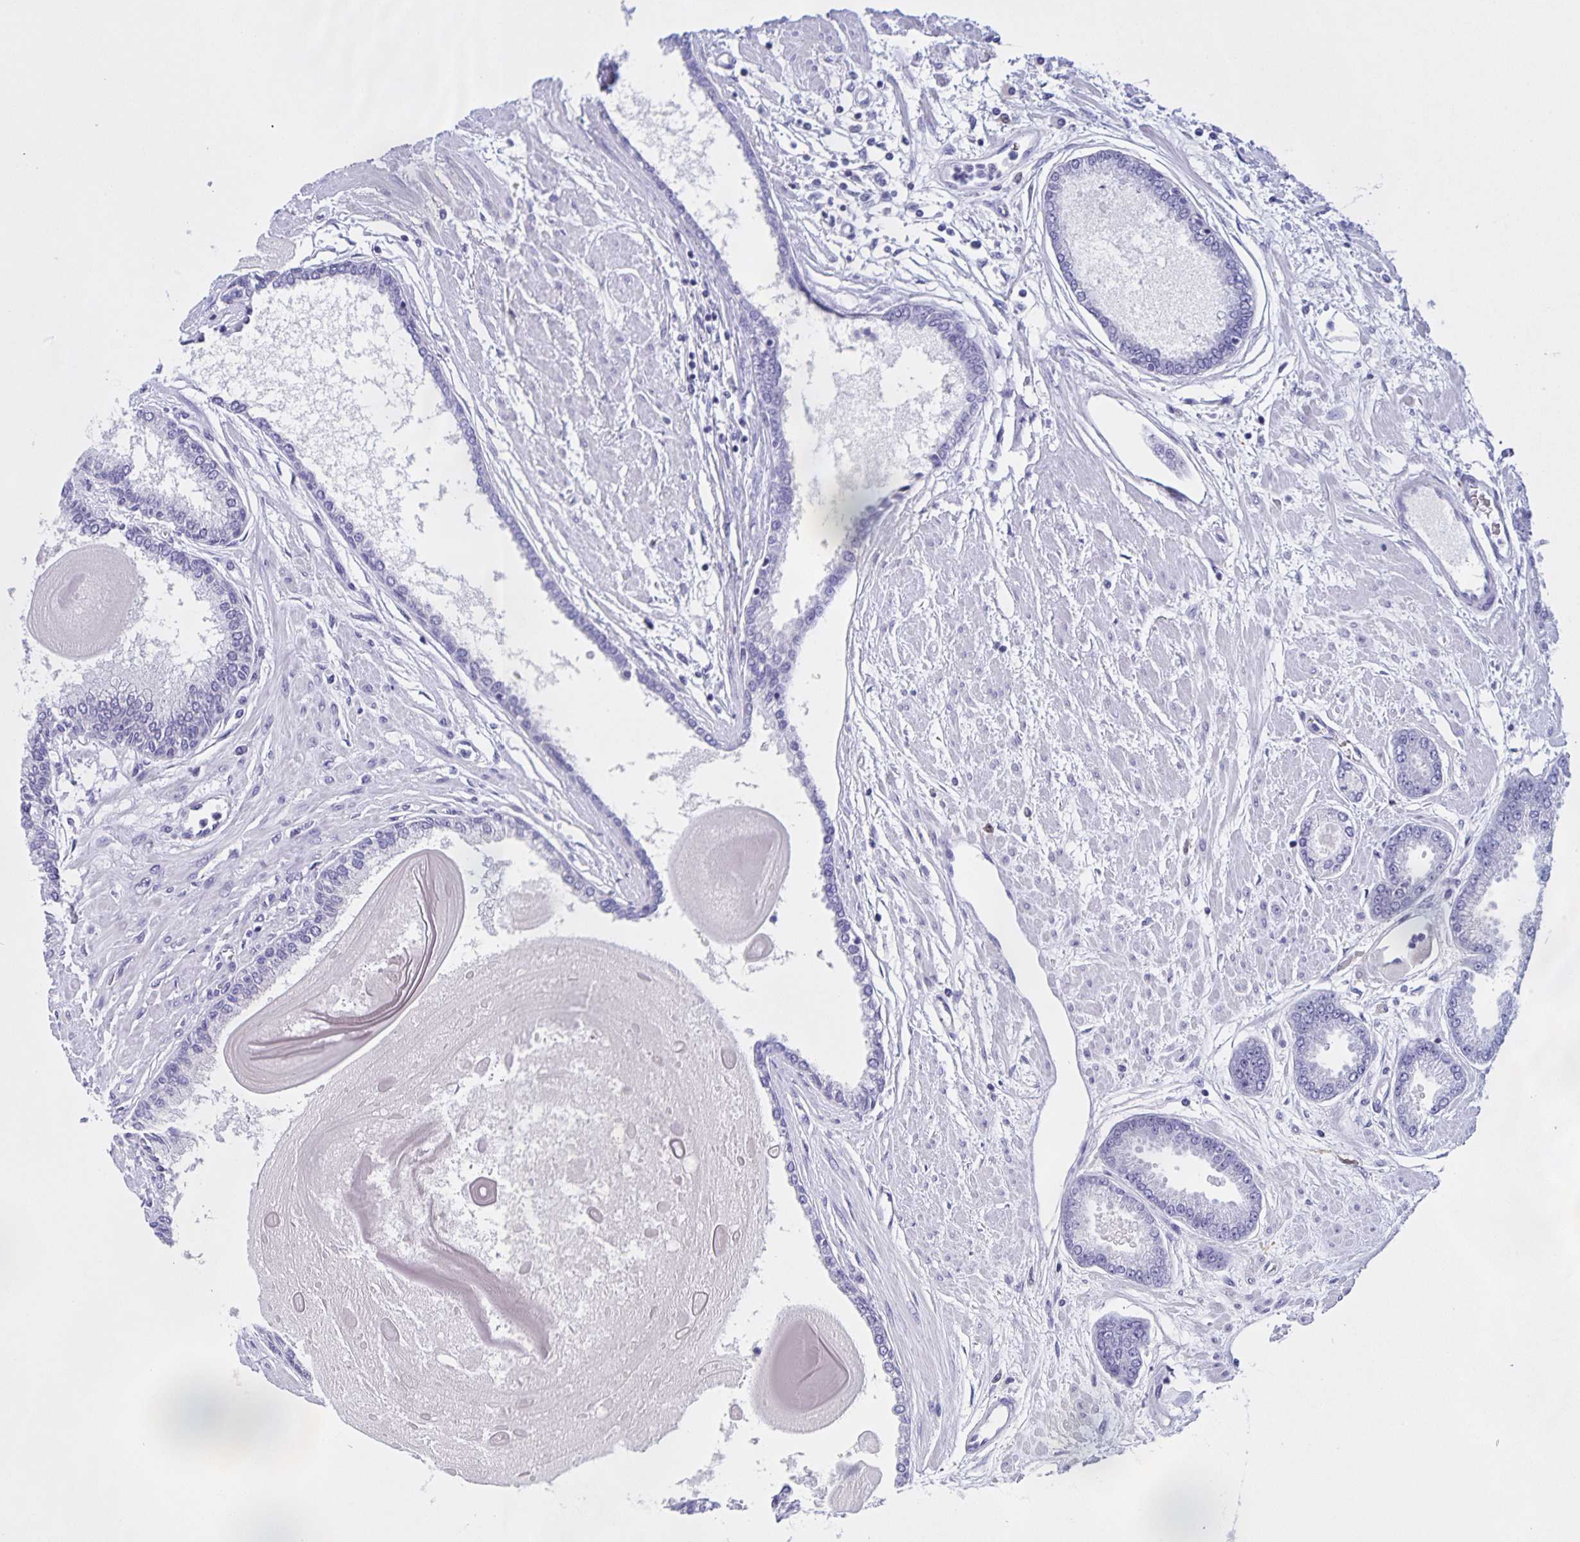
{"staining": {"intensity": "negative", "quantity": "none", "location": "none"}, "tissue": "prostate cancer", "cell_type": "Tumor cells", "image_type": "cancer", "snomed": [{"axis": "morphology", "description": "Adenocarcinoma, Low grade"}, {"axis": "topography", "description": "Prostate"}], "caption": "A high-resolution image shows IHC staining of prostate low-grade adenocarcinoma, which demonstrates no significant expression in tumor cells.", "gene": "TGIF2LX", "patient": {"sex": "male", "age": 67}}